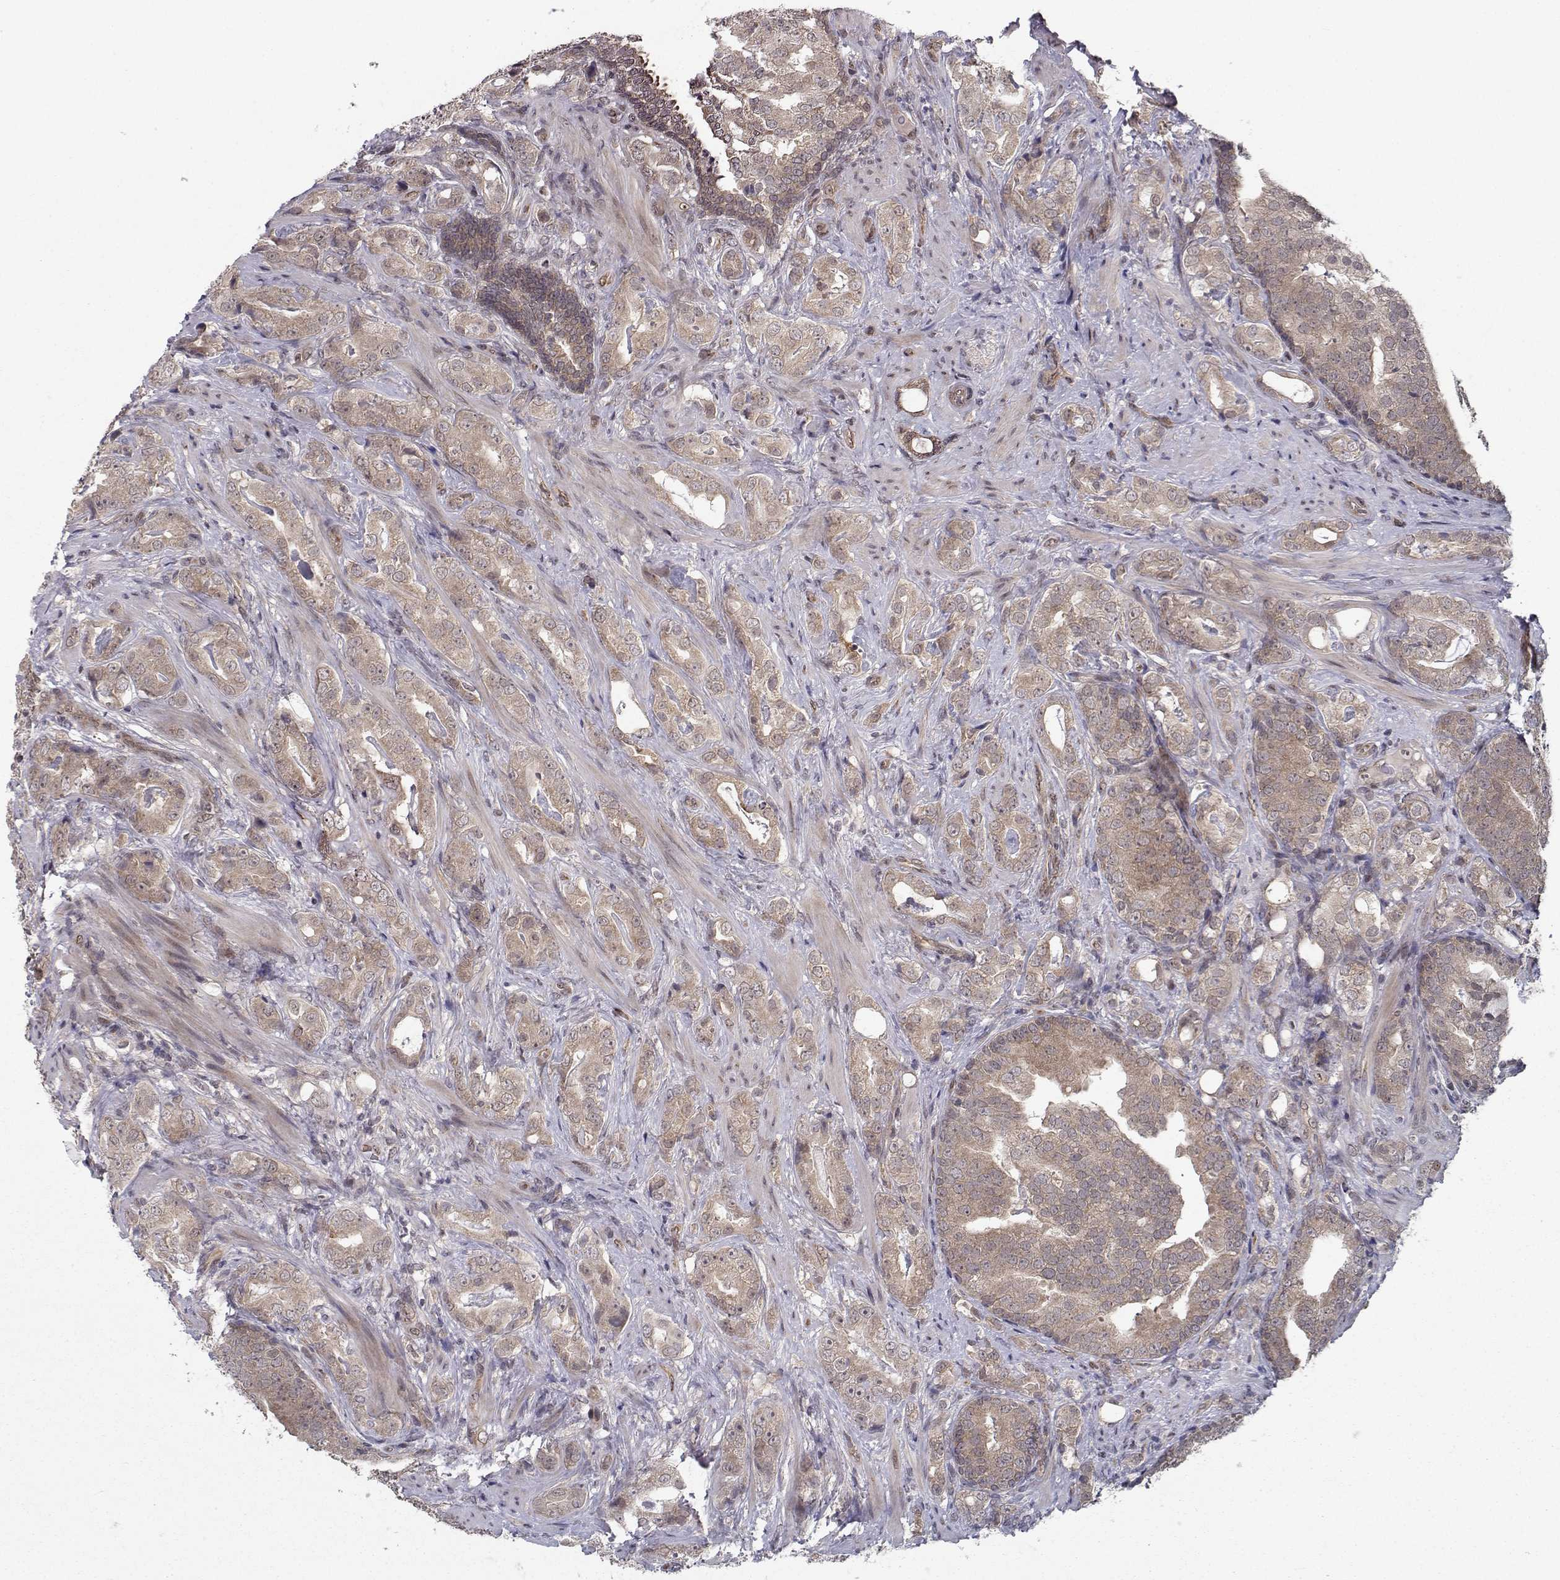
{"staining": {"intensity": "weak", "quantity": ">75%", "location": "cytoplasmic/membranous"}, "tissue": "prostate cancer", "cell_type": "Tumor cells", "image_type": "cancer", "snomed": [{"axis": "morphology", "description": "Adenocarcinoma, NOS"}, {"axis": "topography", "description": "Prostate"}], "caption": "Immunohistochemistry (IHC) (DAB) staining of human prostate cancer displays weak cytoplasmic/membranous protein positivity in approximately >75% of tumor cells.", "gene": "PKN2", "patient": {"sex": "male", "age": 57}}